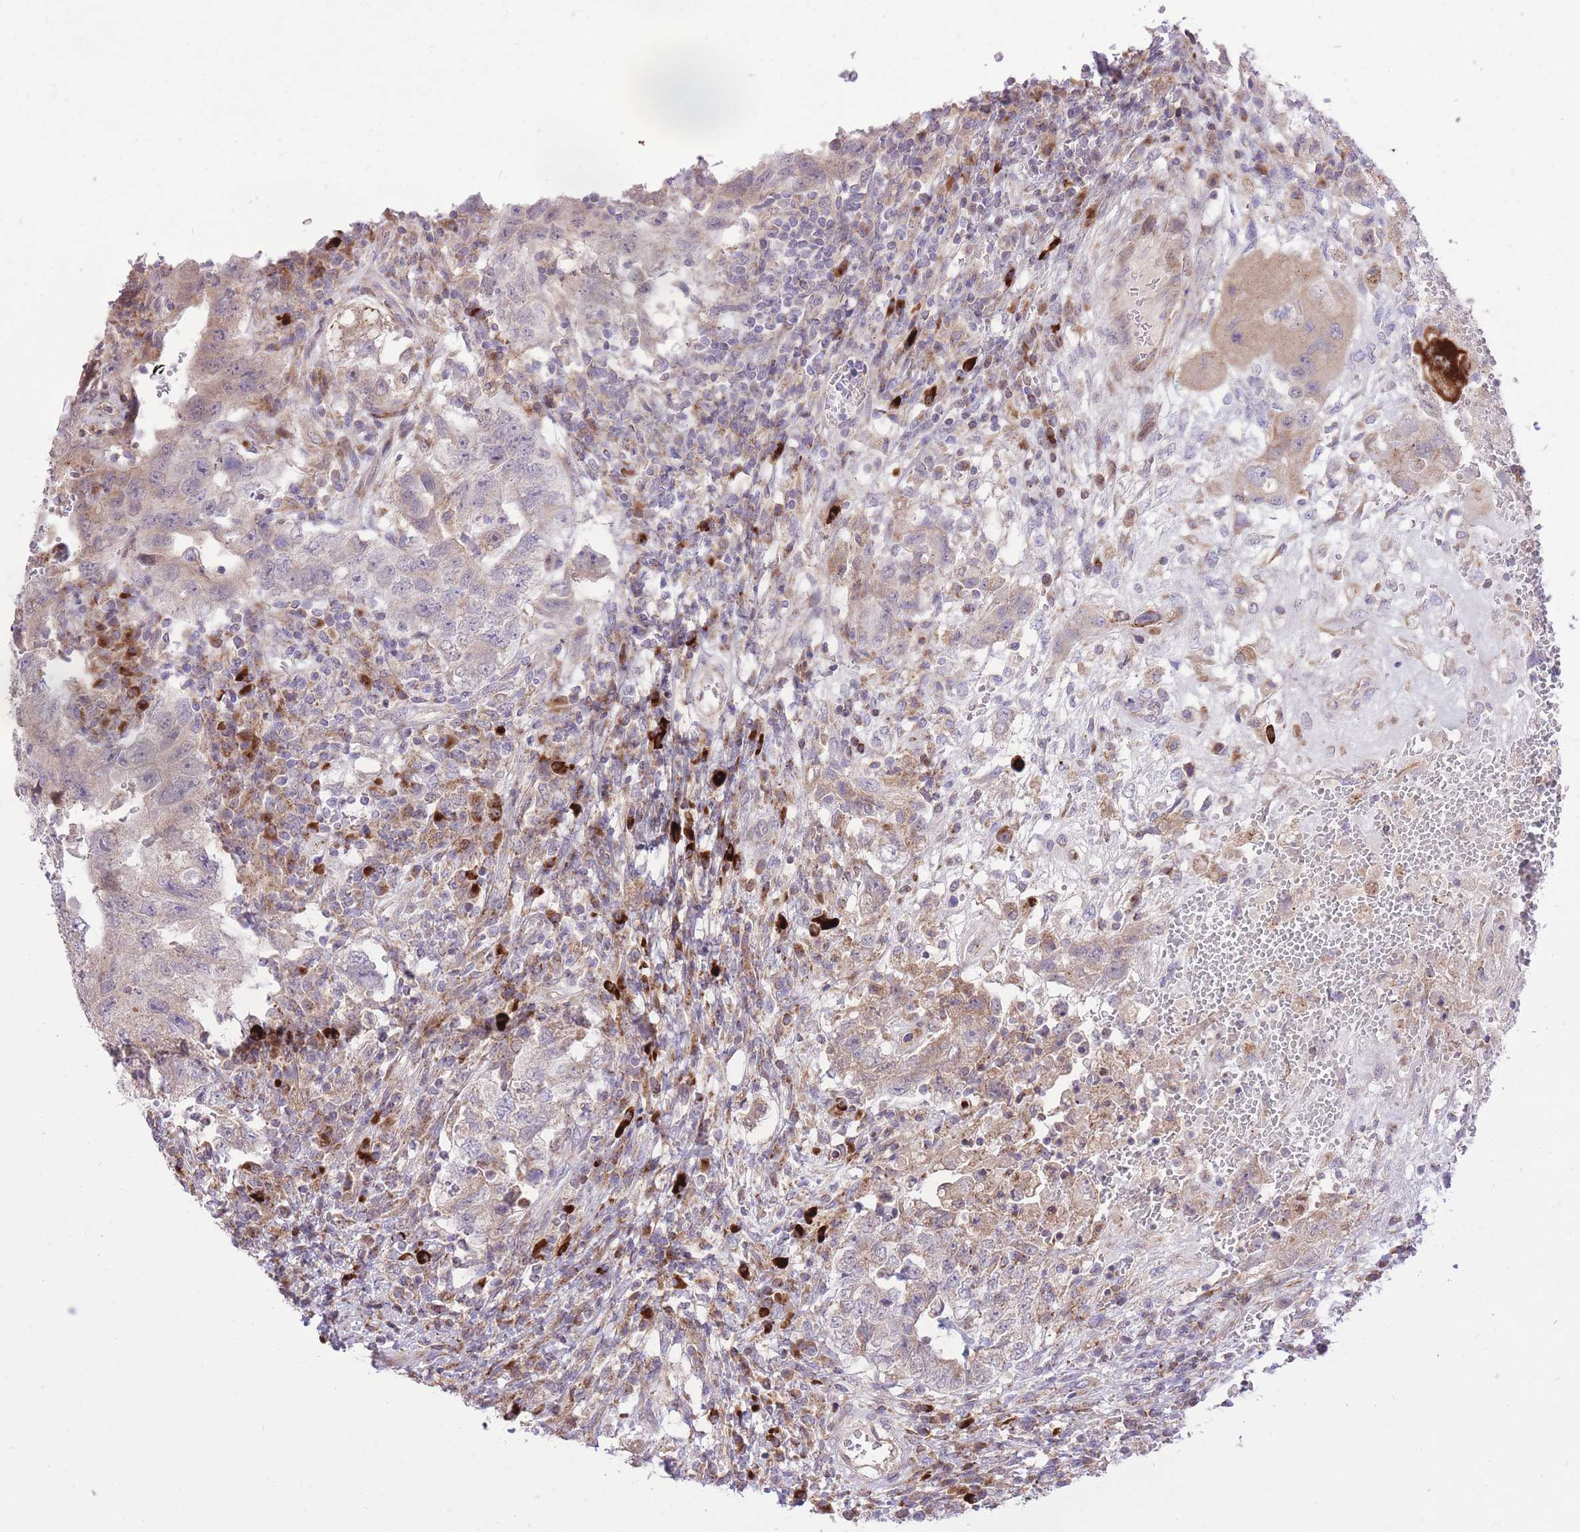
{"staining": {"intensity": "weak", "quantity": "25%-75%", "location": "cytoplasmic/membranous"}, "tissue": "testis cancer", "cell_type": "Tumor cells", "image_type": "cancer", "snomed": [{"axis": "morphology", "description": "Carcinoma, Embryonal, NOS"}, {"axis": "topography", "description": "Testis"}], "caption": "The micrograph exhibits staining of testis embryonal carcinoma, revealing weak cytoplasmic/membranous protein positivity (brown color) within tumor cells.", "gene": "SLC4A4", "patient": {"sex": "male", "age": 26}}